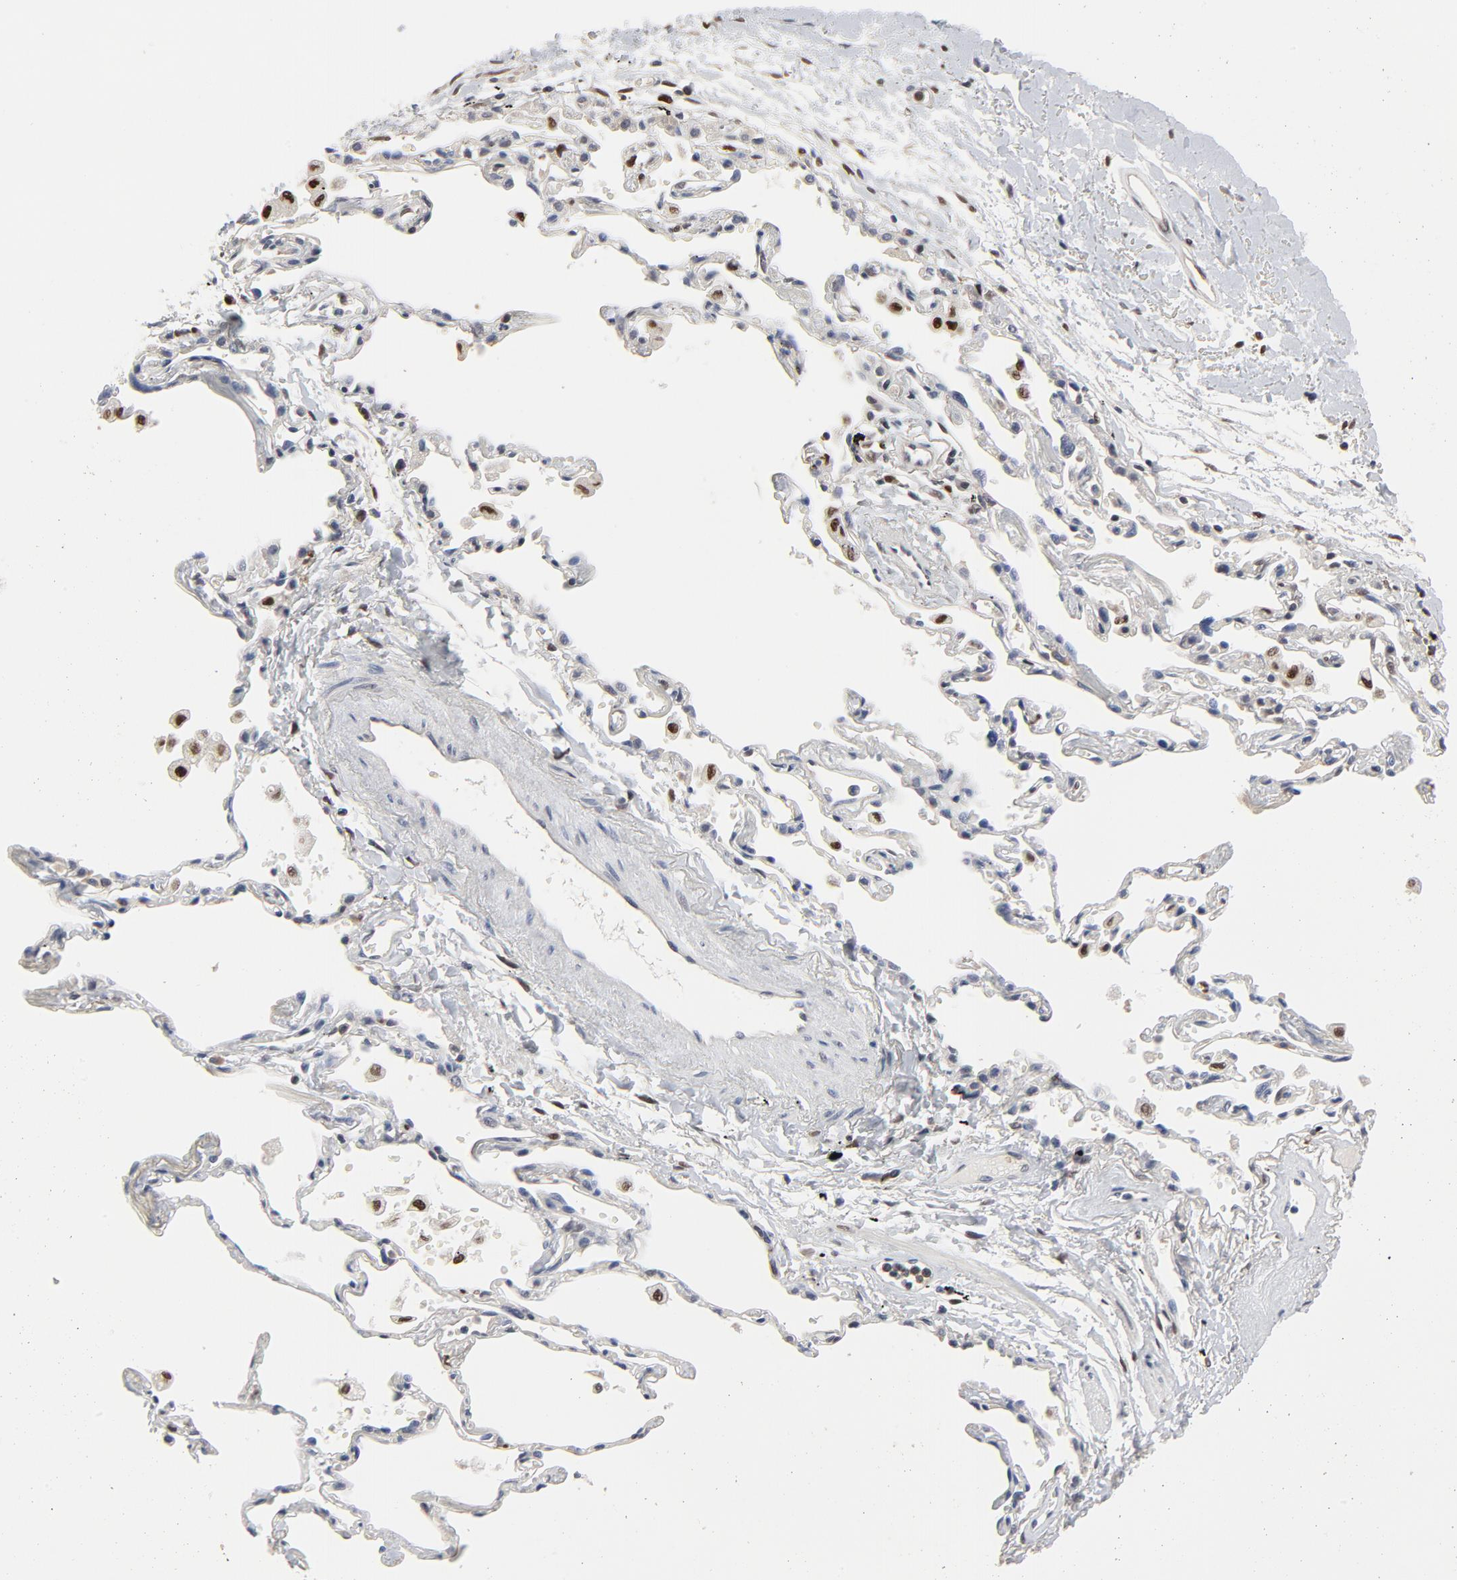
{"staining": {"intensity": "weak", "quantity": "<25%", "location": "cytoplasmic/membranous"}, "tissue": "adipose tissue", "cell_type": "Adipocytes", "image_type": "normal", "snomed": [{"axis": "morphology", "description": "Normal tissue, NOS"}, {"axis": "morphology", "description": "Adenocarcinoma, NOS"}, {"axis": "topography", "description": "Cartilage tissue"}, {"axis": "topography", "description": "Bronchus"}, {"axis": "topography", "description": "Lung"}], "caption": "Protein analysis of unremarkable adipose tissue demonstrates no significant expression in adipocytes. (DAB (3,3'-diaminobenzidine) immunohistochemistry visualized using brightfield microscopy, high magnification).", "gene": "NFKB1", "patient": {"sex": "female", "age": 67}}